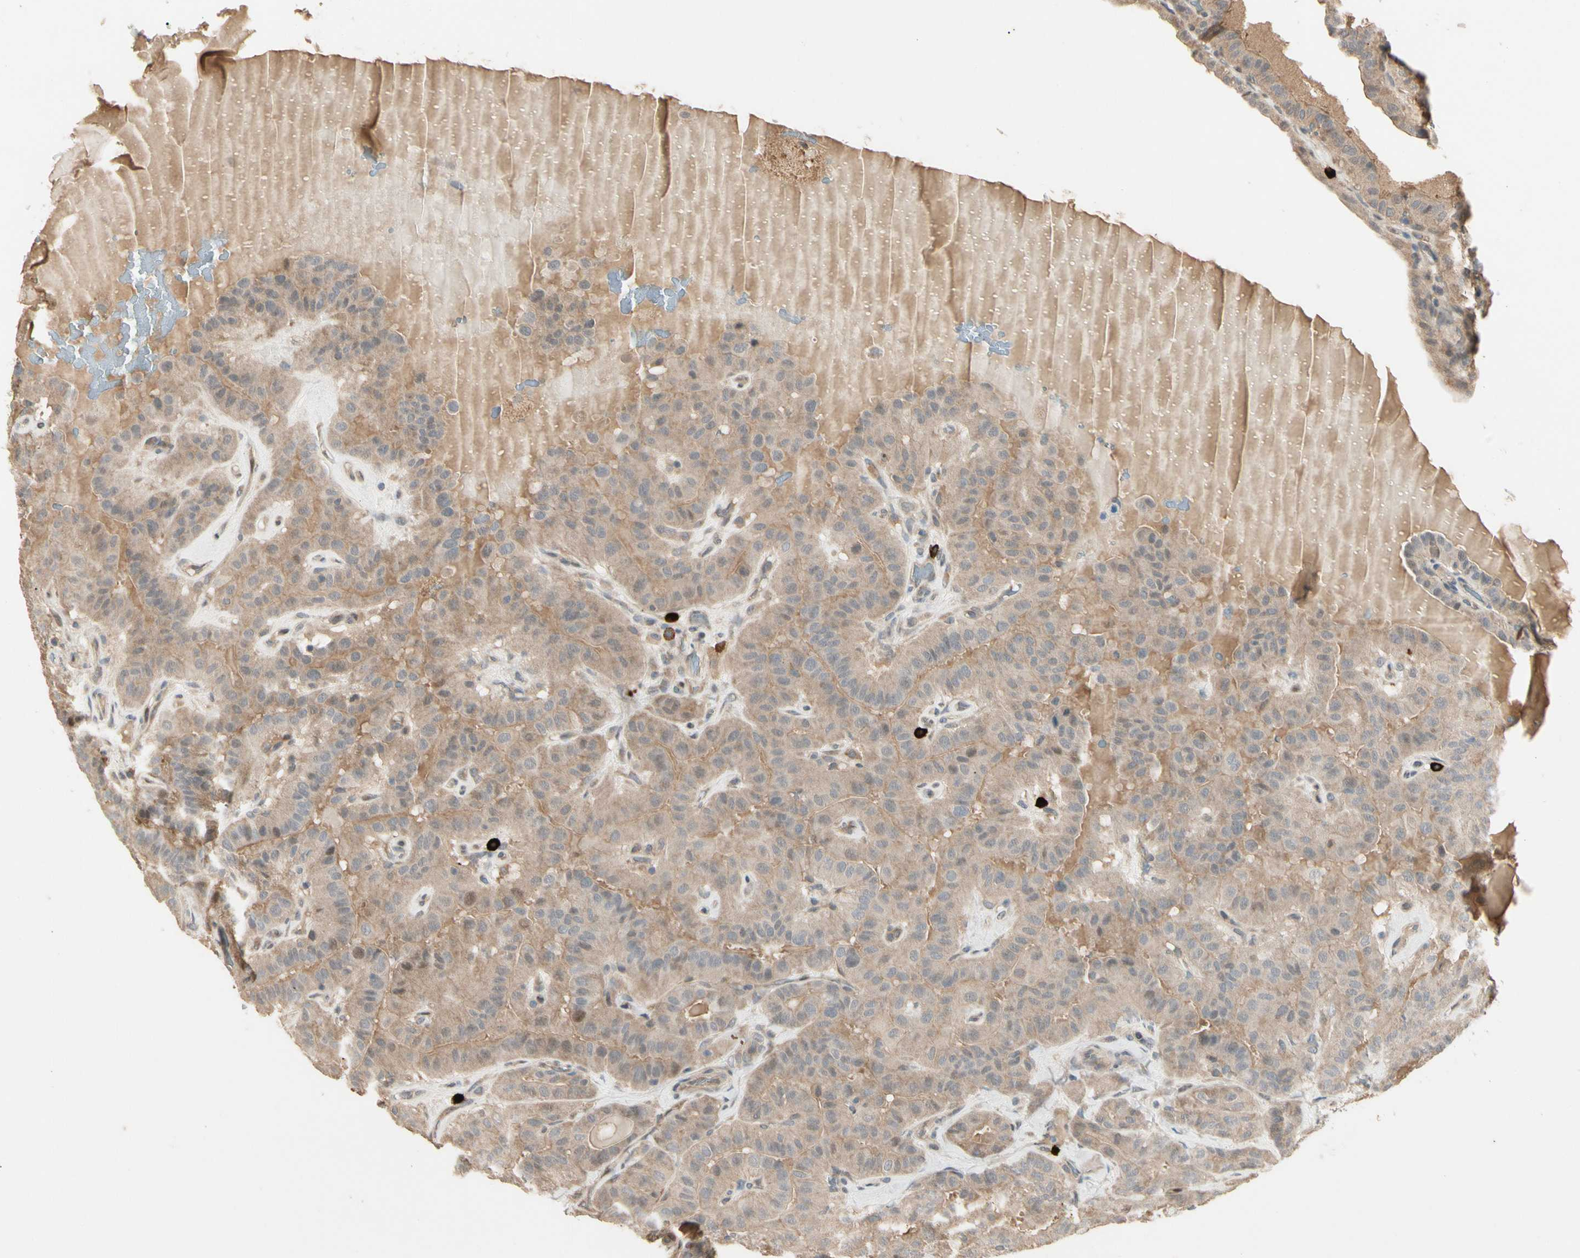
{"staining": {"intensity": "weak", "quantity": ">75%", "location": "cytoplasmic/membranous"}, "tissue": "thyroid cancer", "cell_type": "Tumor cells", "image_type": "cancer", "snomed": [{"axis": "morphology", "description": "Papillary adenocarcinoma, NOS"}, {"axis": "topography", "description": "Thyroid gland"}], "caption": "Brown immunohistochemical staining in human papillary adenocarcinoma (thyroid) displays weak cytoplasmic/membranous staining in approximately >75% of tumor cells.", "gene": "ATG4C", "patient": {"sex": "male", "age": 77}}